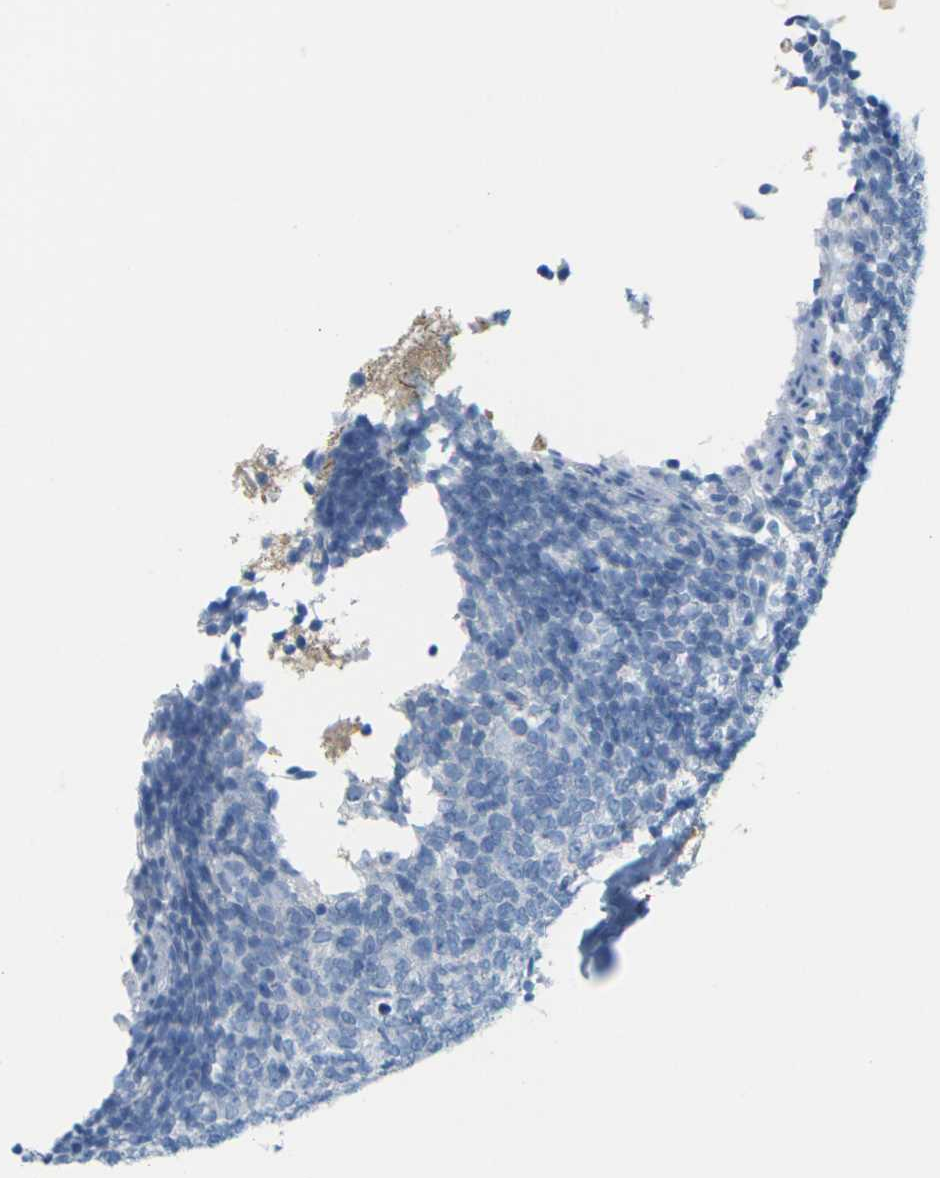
{"staining": {"intensity": "negative", "quantity": "none", "location": "none"}, "tissue": "appendix", "cell_type": "Glandular cells", "image_type": "normal", "snomed": [{"axis": "morphology", "description": "Normal tissue, NOS"}, {"axis": "topography", "description": "Appendix"}], "caption": "This micrograph is of normal appendix stained with IHC to label a protein in brown with the nuclei are counter-stained blue. There is no staining in glandular cells. (DAB (3,3'-diaminobenzidine) immunohistochemistry with hematoxylin counter stain).", "gene": "SLC12A1", "patient": {"sex": "female", "age": 20}}